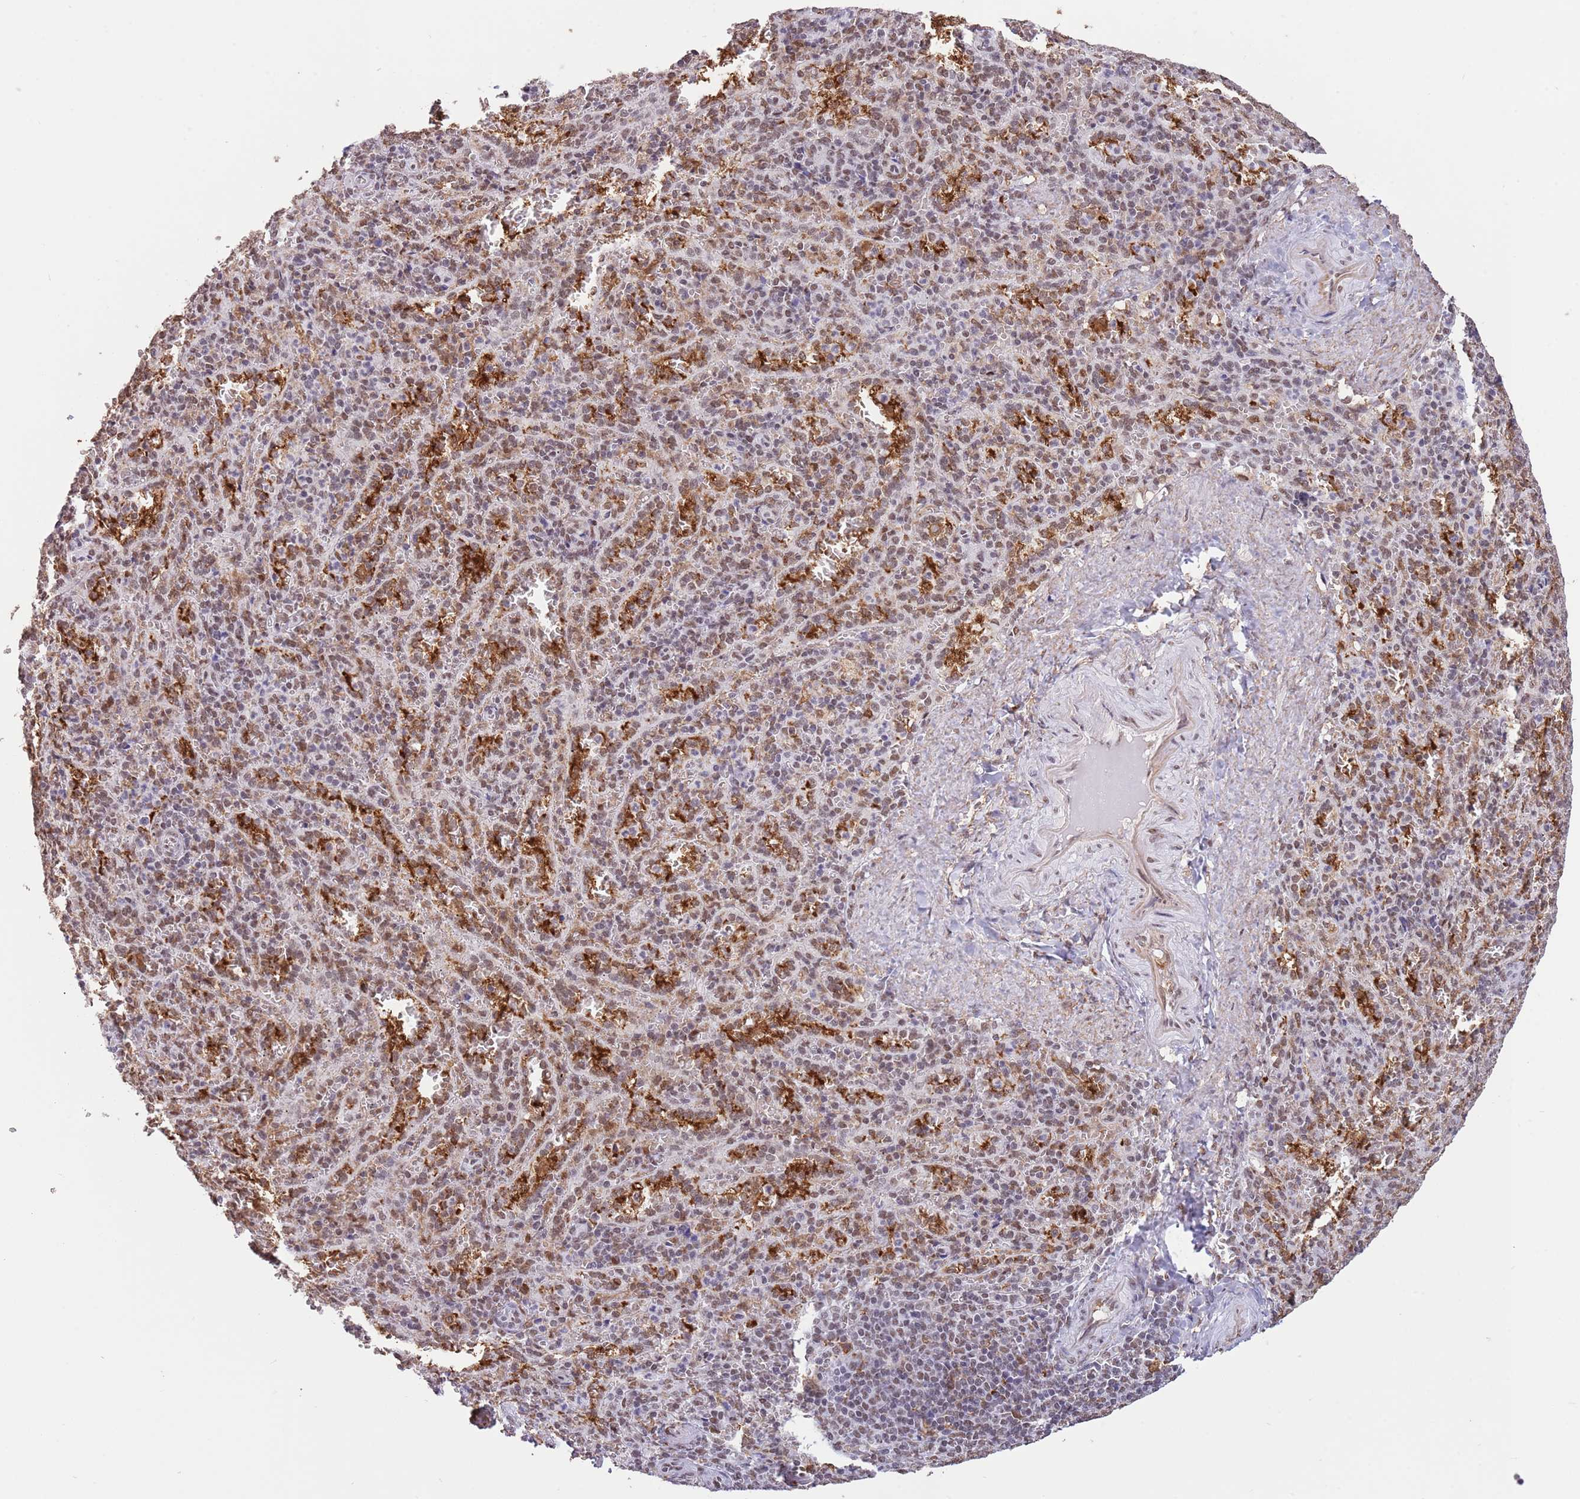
{"staining": {"intensity": "weak", "quantity": "25%-75%", "location": "cytoplasmic/membranous"}, "tissue": "spleen", "cell_type": "Cells in red pulp", "image_type": "normal", "snomed": [{"axis": "morphology", "description": "Normal tissue, NOS"}, {"axis": "topography", "description": "Spleen"}], "caption": "Immunohistochemistry (IHC) (DAB) staining of unremarkable spleen displays weak cytoplasmic/membranous protein positivity in about 25%-75% of cells in red pulp. The staining was performed using DAB, with brown indicating positive protein expression. Nuclei are stained blue with hematoxylin.", "gene": "TRIM32", "patient": {"sex": "female", "age": 21}}